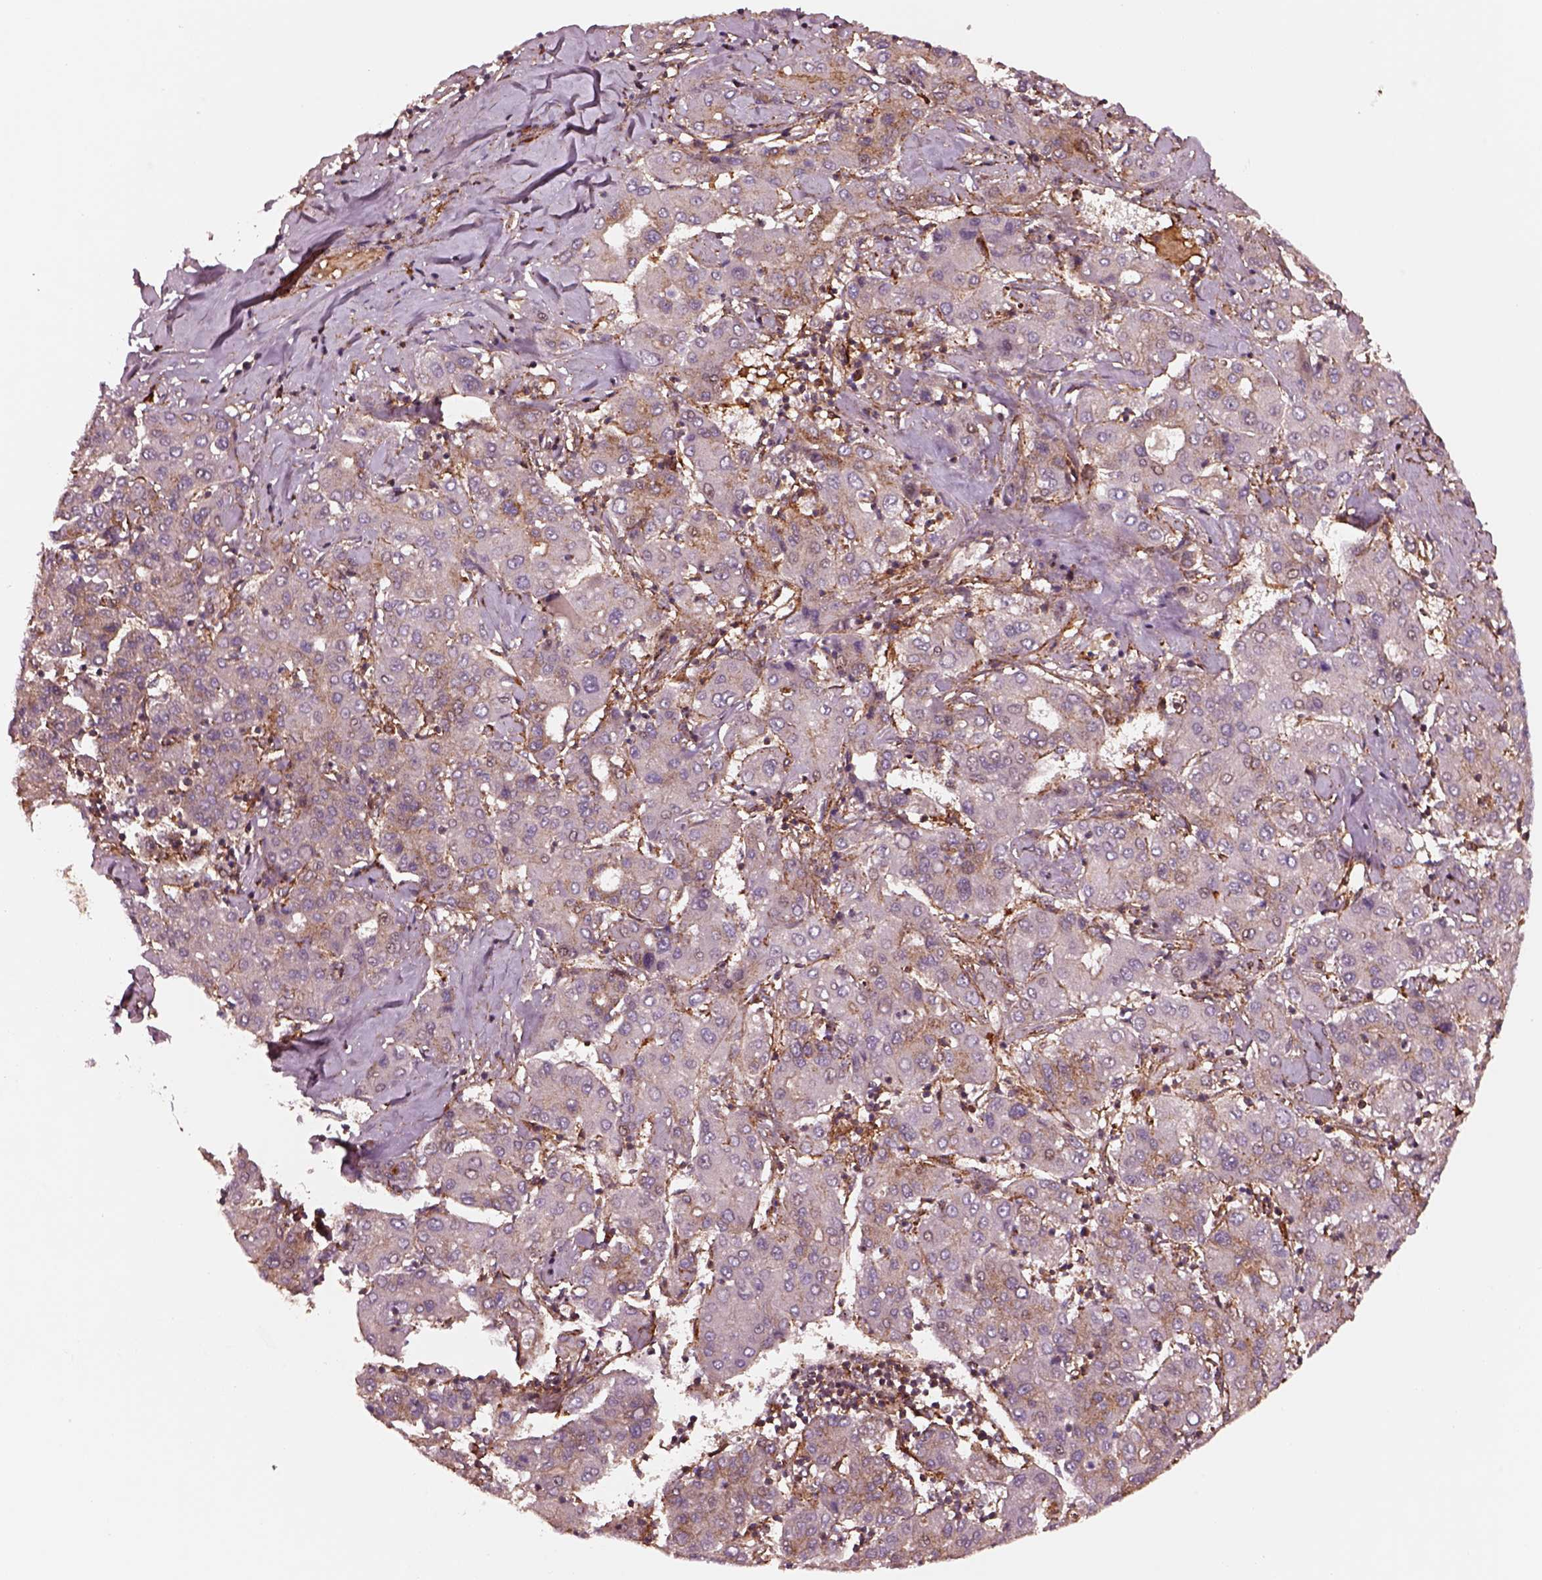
{"staining": {"intensity": "moderate", "quantity": "<25%", "location": "cytoplasmic/membranous"}, "tissue": "liver cancer", "cell_type": "Tumor cells", "image_type": "cancer", "snomed": [{"axis": "morphology", "description": "Carcinoma, Hepatocellular, NOS"}, {"axis": "topography", "description": "Liver"}], "caption": "Immunohistochemical staining of liver cancer displays low levels of moderate cytoplasmic/membranous expression in about <25% of tumor cells. The staining is performed using DAB (3,3'-diaminobenzidine) brown chromogen to label protein expression. The nuclei are counter-stained blue using hematoxylin.", "gene": "WASHC2A", "patient": {"sex": "male", "age": 65}}